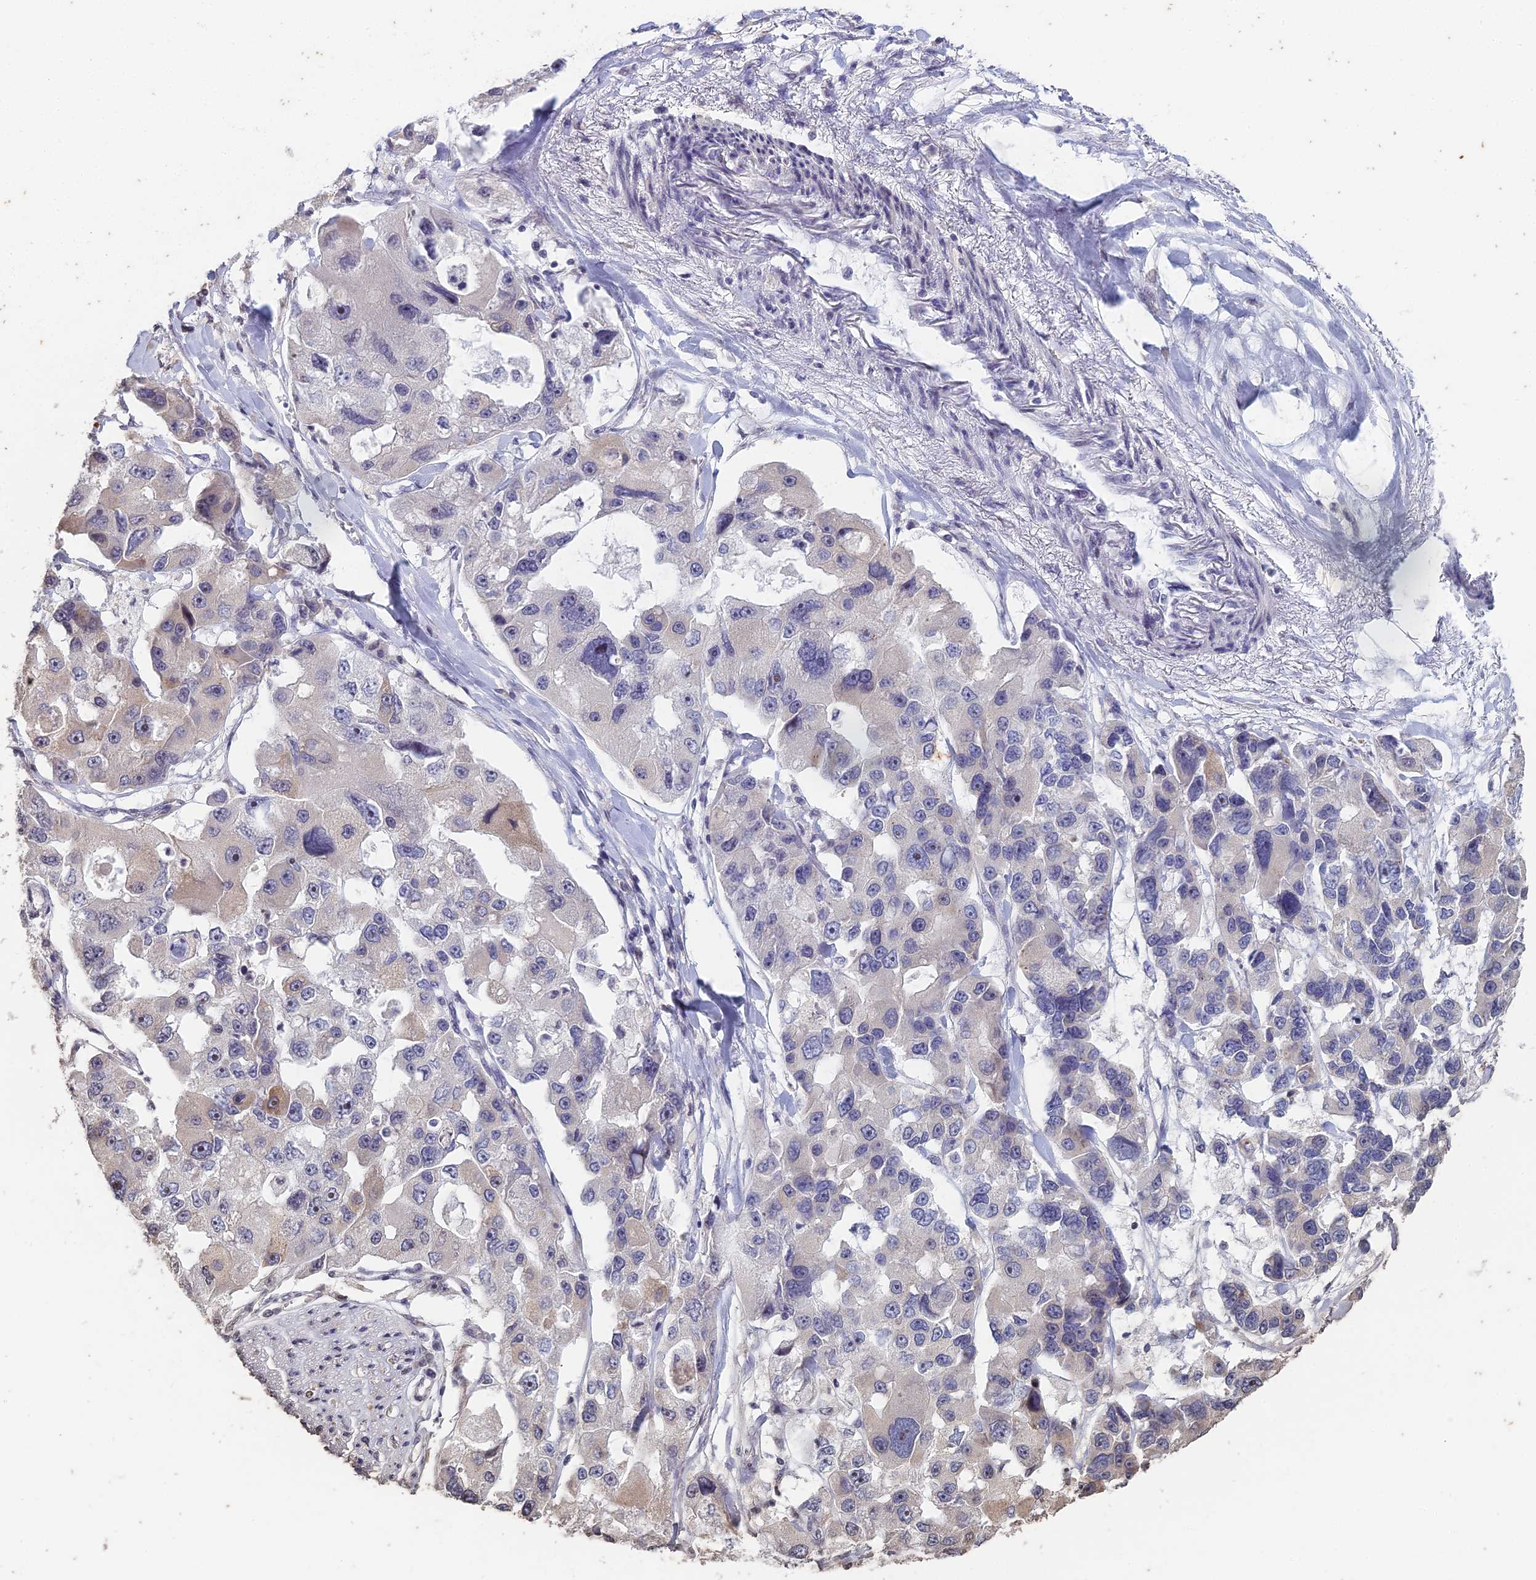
{"staining": {"intensity": "weak", "quantity": "<25%", "location": "cytoplasmic/membranous"}, "tissue": "lung cancer", "cell_type": "Tumor cells", "image_type": "cancer", "snomed": [{"axis": "morphology", "description": "Adenocarcinoma, NOS"}, {"axis": "topography", "description": "Lung"}], "caption": "Immunohistochemical staining of human lung cancer reveals no significant staining in tumor cells. The staining is performed using DAB (3,3'-diaminobenzidine) brown chromogen with nuclei counter-stained in using hematoxylin.", "gene": "PRR22", "patient": {"sex": "female", "age": 54}}